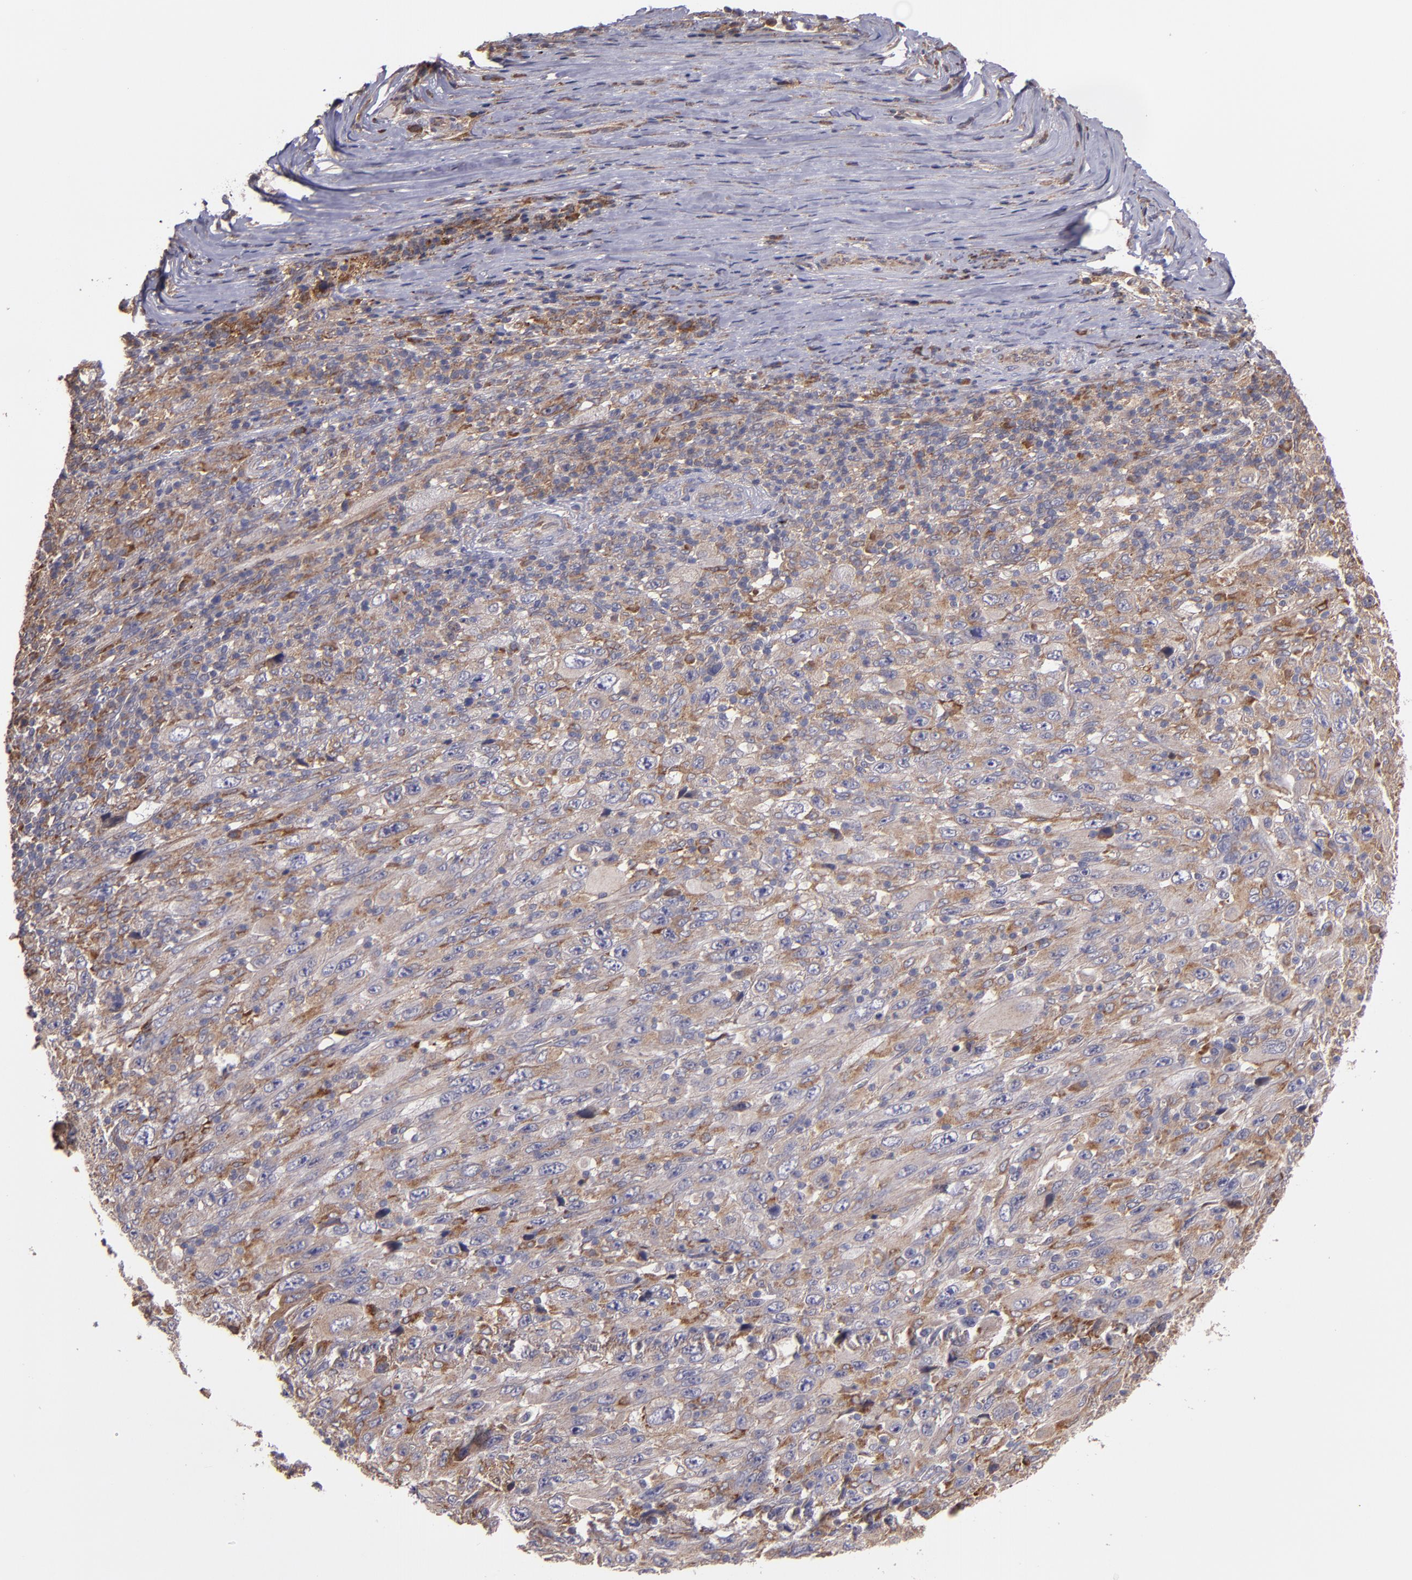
{"staining": {"intensity": "weak", "quantity": ">75%", "location": "cytoplasmic/membranous"}, "tissue": "melanoma", "cell_type": "Tumor cells", "image_type": "cancer", "snomed": [{"axis": "morphology", "description": "Malignant melanoma, Metastatic site"}, {"axis": "topography", "description": "Skin"}], "caption": "Human melanoma stained with a brown dye demonstrates weak cytoplasmic/membranous positive expression in approximately >75% of tumor cells.", "gene": "IFIH1", "patient": {"sex": "female", "age": 56}}